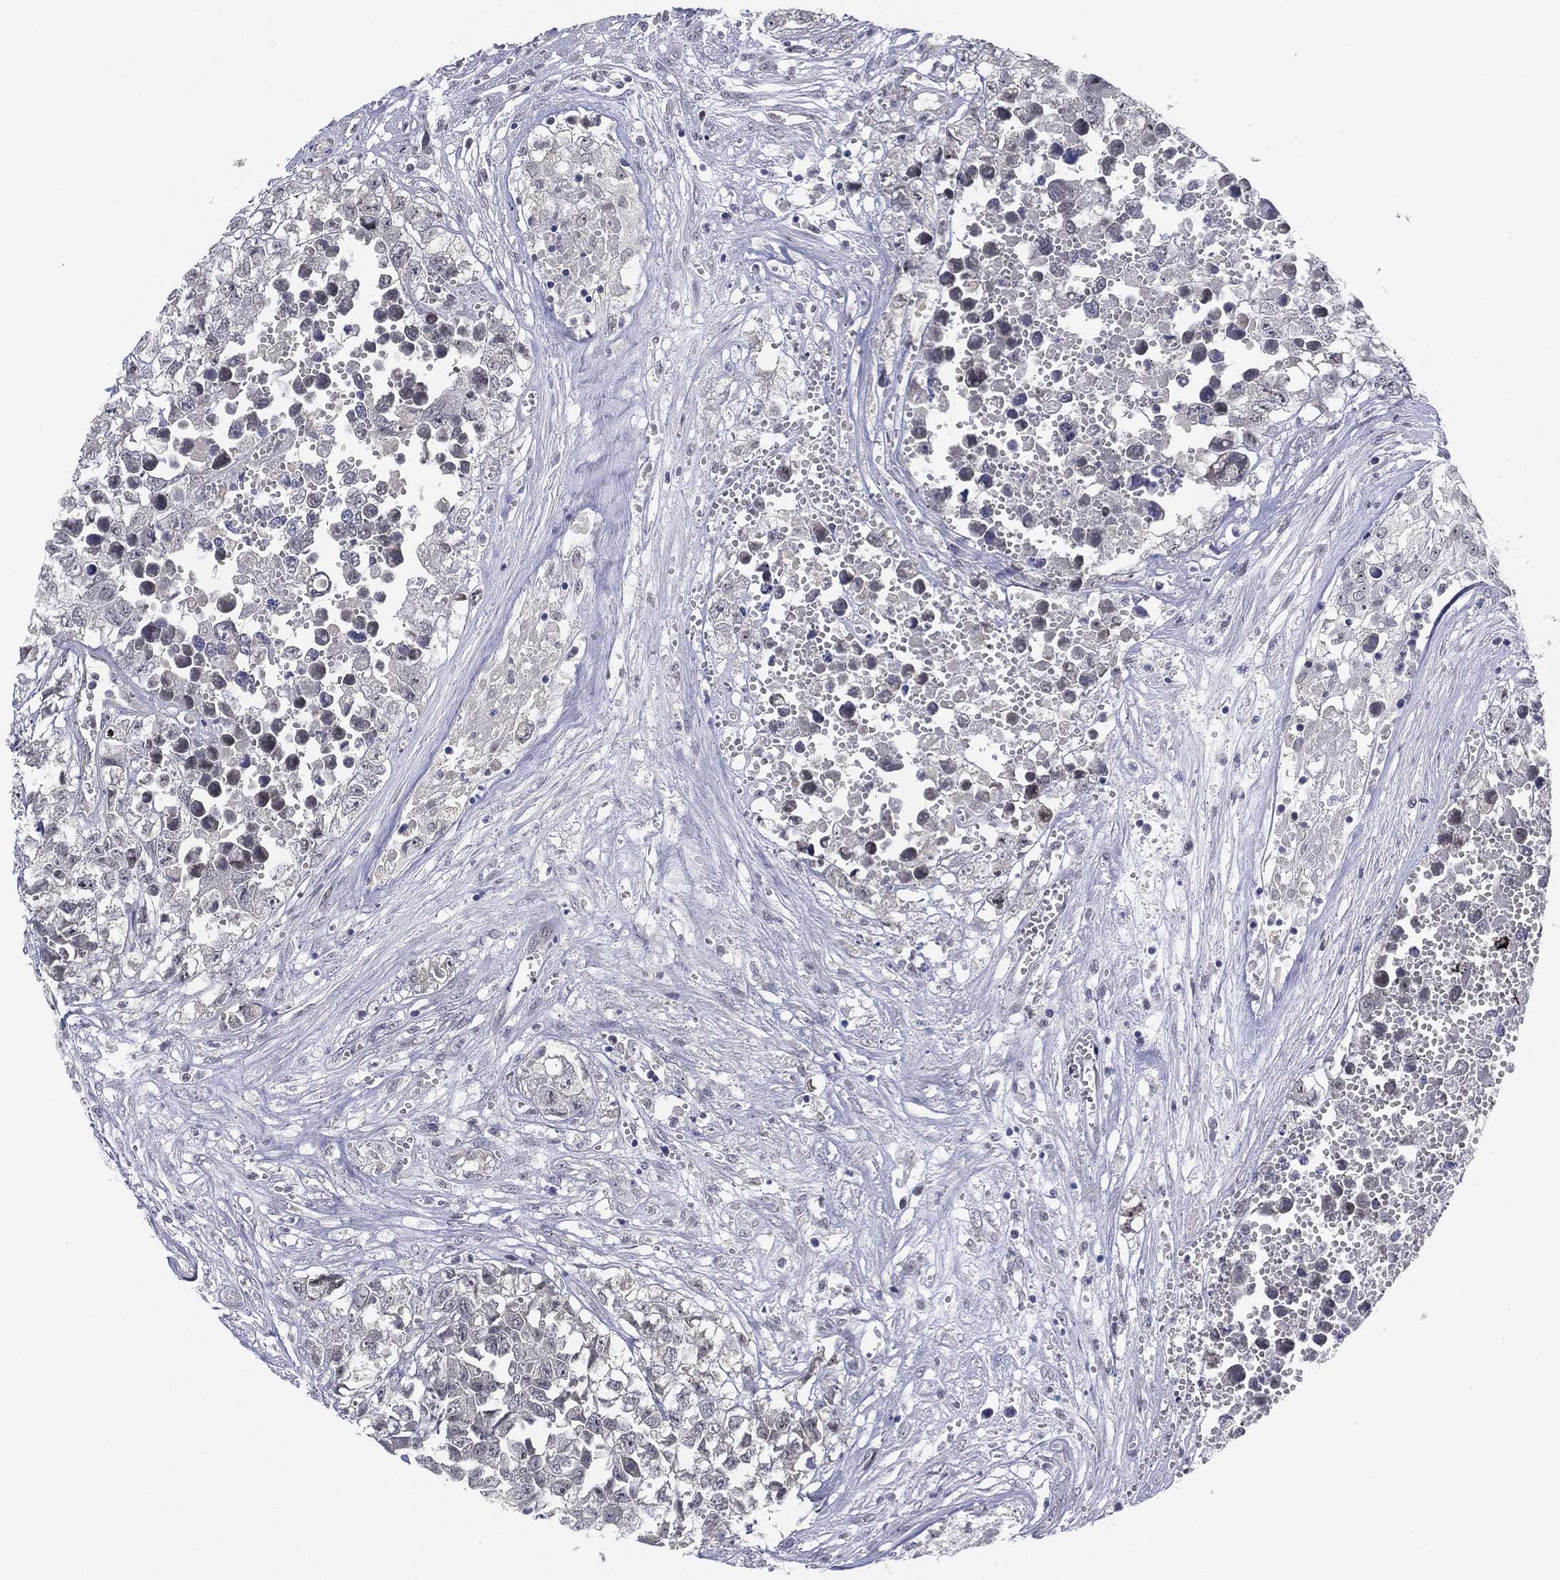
{"staining": {"intensity": "negative", "quantity": "none", "location": "none"}, "tissue": "testis cancer", "cell_type": "Tumor cells", "image_type": "cancer", "snomed": [{"axis": "morphology", "description": "Seminoma, NOS"}, {"axis": "morphology", "description": "Carcinoma, Embryonal, NOS"}, {"axis": "topography", "description": "Testis"}], "caption": "Photomicrograph shows no significant protein expression in tumor cells of testis seminoma. (DAB immunohistochemistry with hematoxylin counter stain).", "gene": "MS4A8", "patient": {"sex": "male", "age": 22}}